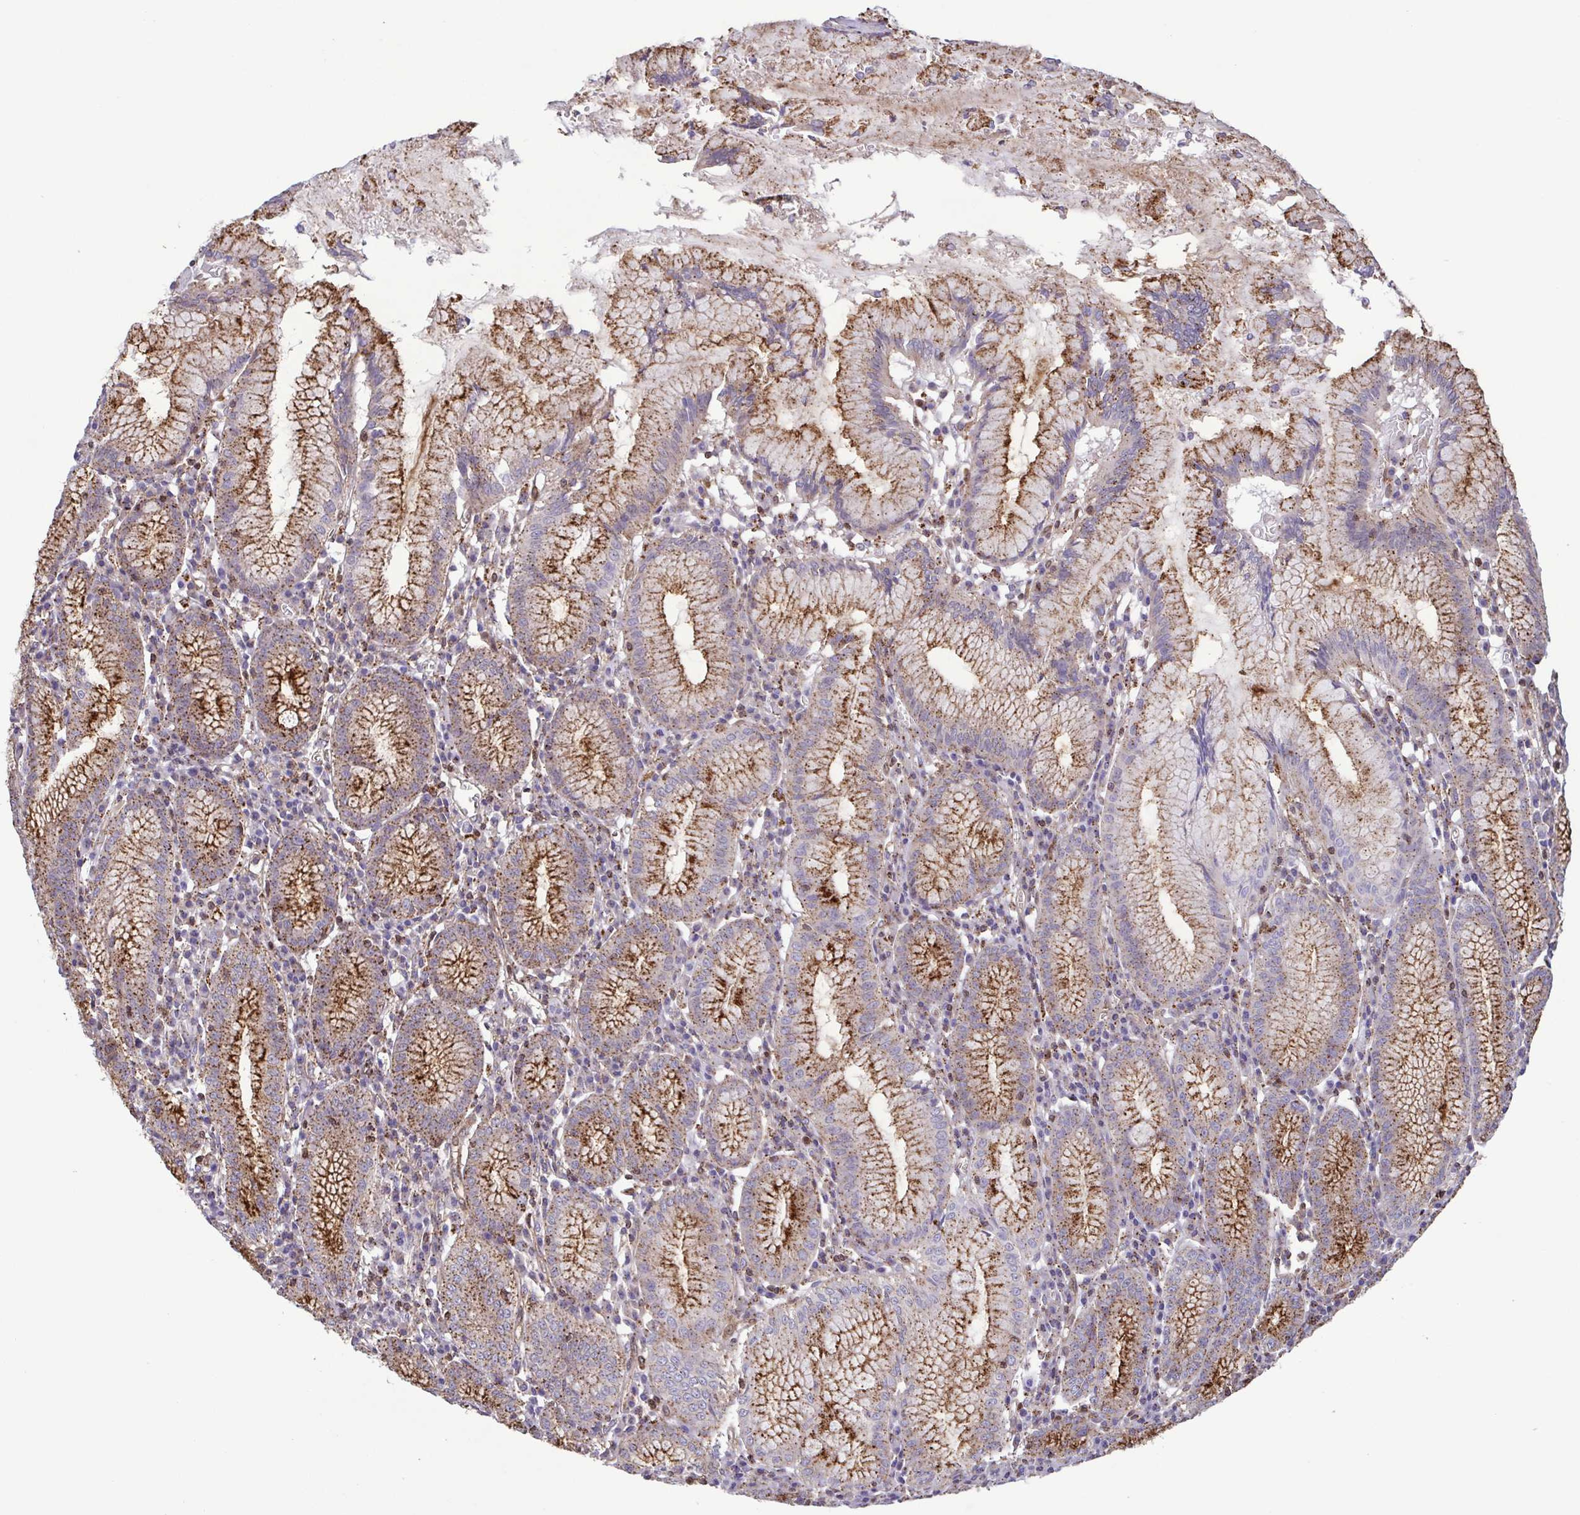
{"staining": {"intensity": "moderate", "quantity": ">75%", "location": "cytoplasmic/membranous"}, "tissue": "stomach", "cell_type": "Glandular cells", "image_type": "normal", "snomed": [{"axis": "morphology", "description": "Normal tissue, NOS"}, {"axis": "topography", "description": "Stomach"}], "caption": "Immunohistochemistry (IHC) histopathology image of normal stomach stained for a protein (brown), which exhibits medium levels of moderate cytoplasmic/membranous expression in about >75% of glandular cells.", "gene": "CHMP1B", "patient": {"sex": "male", "age": 55}}